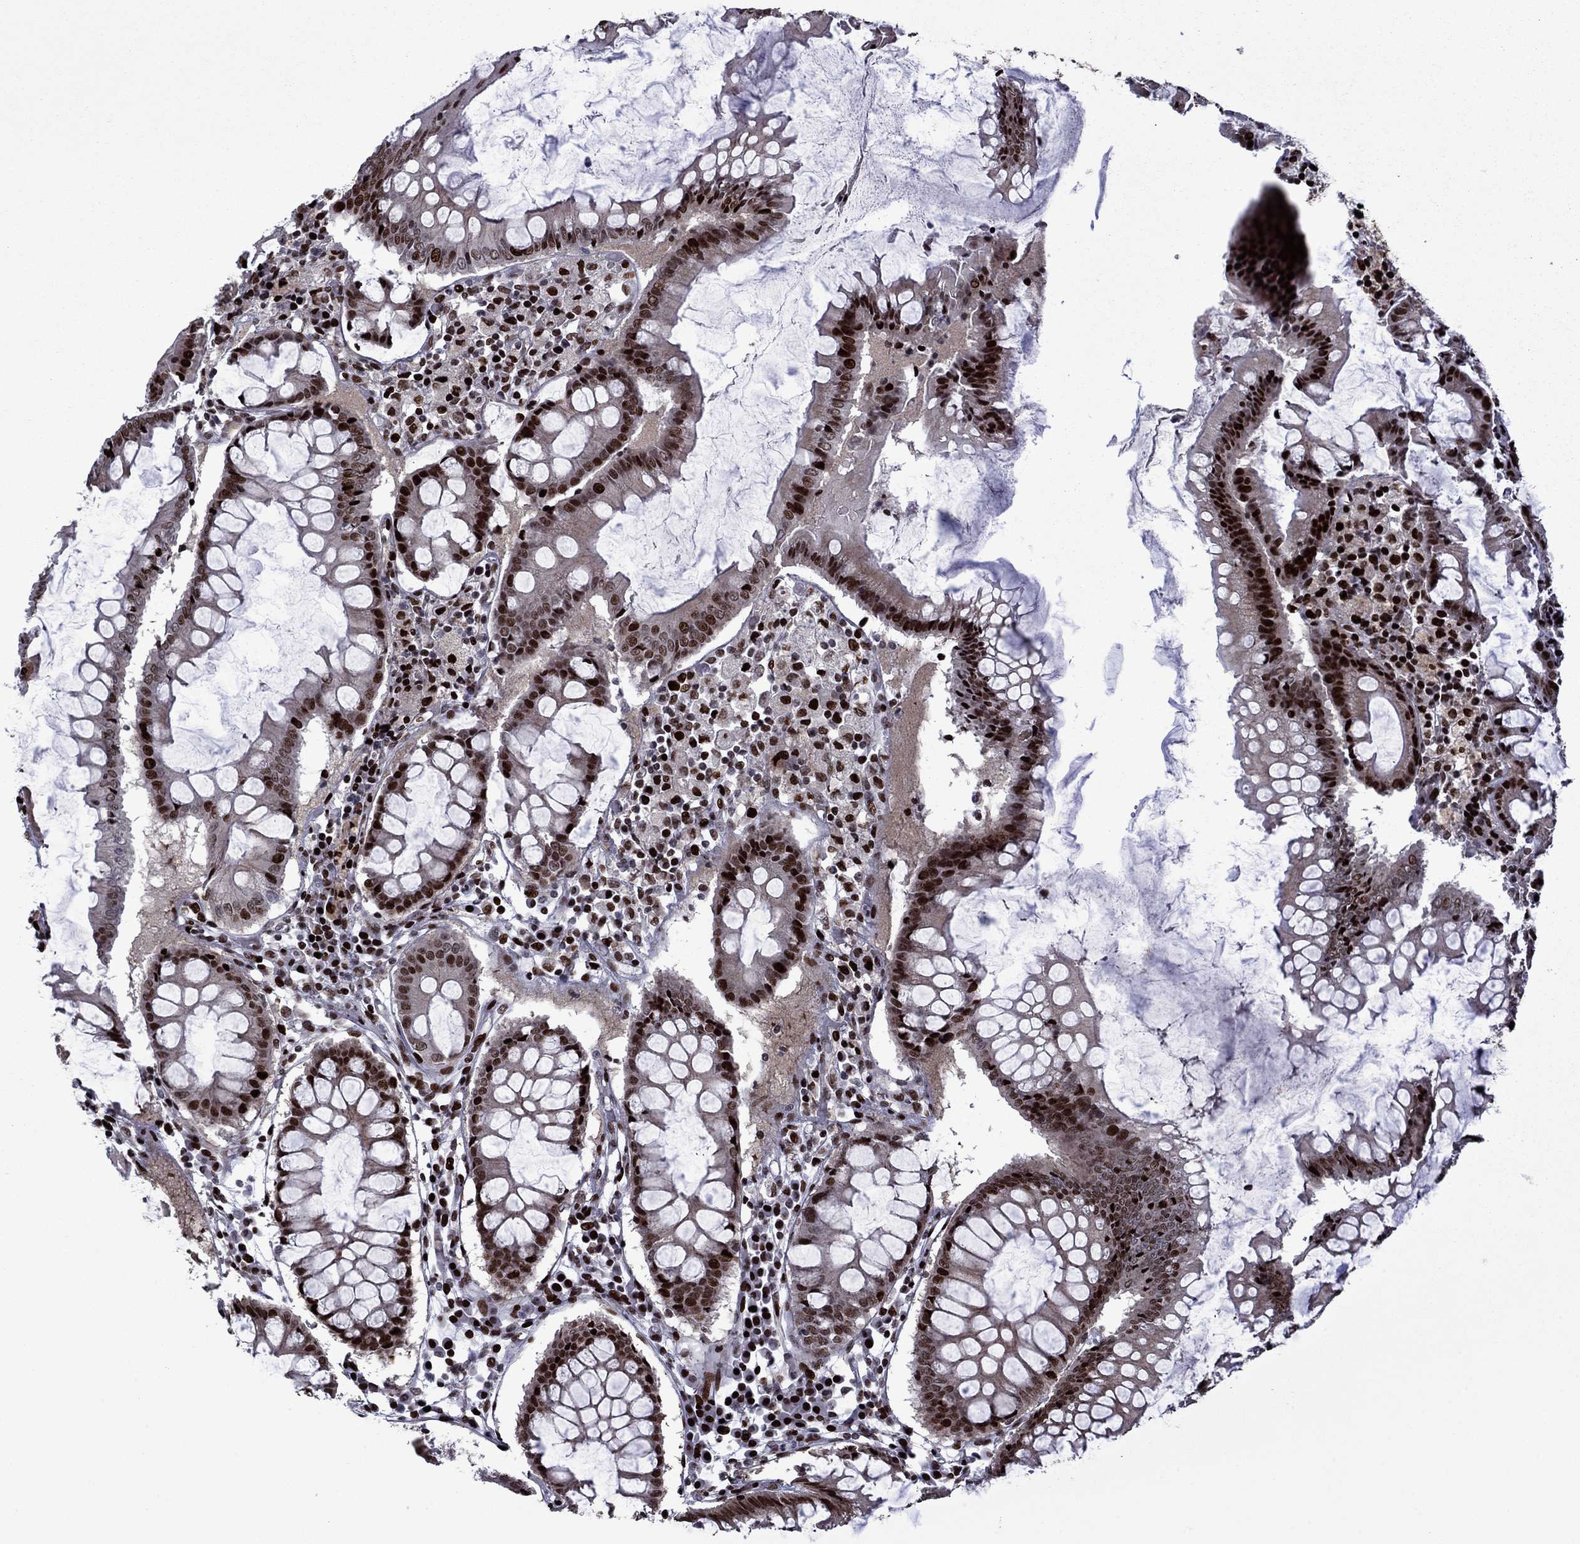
{"staining": {"intensity": "strong", "quantity": ">75%", "location": "nuclear"}, "tissue": "colorectal cancer", "cell_type": "Tumor cells", "image_type": "cancer", "snomed": [{"axis": "morphology", "description": "Adenocarcinoma, NOS"}, {"axis": "topography", "description": "Colon"}], "caption": "Brown immunohistochemical staining in human colorectal cancer (adenocarcinoma) reveals strong nuclear expression in approximately >75% of tumor cells.", "gene": "LIMK1", "patient": {"sex": "female", "age": 82}}